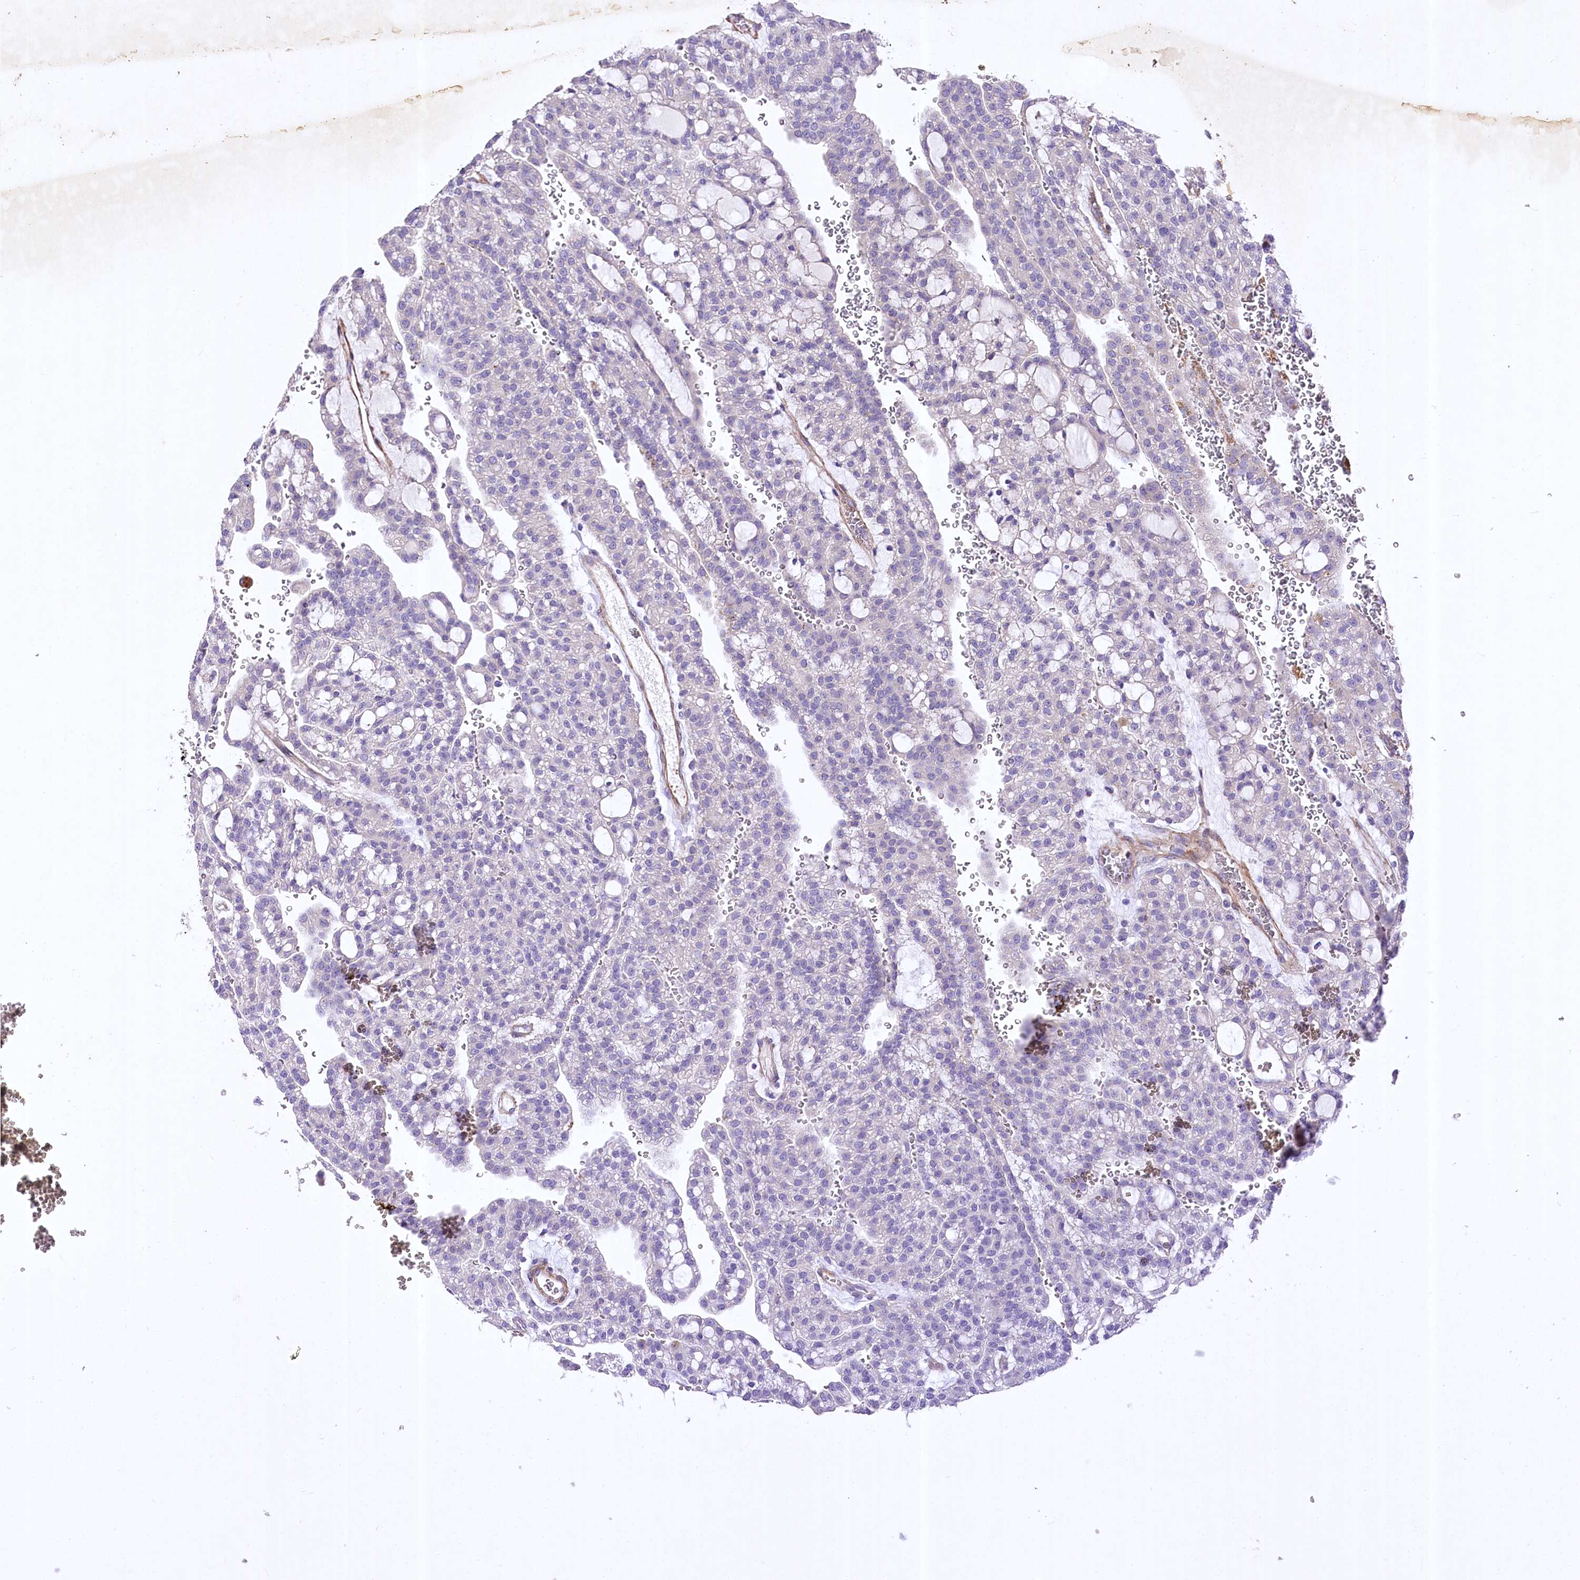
{"staining": {"intensity": "negative", "quantity": "none", "location": "none"}, "tissue": "renal cancer", "cell_type": "Tumor cells", "image_type": "cancer", "snomed": [{"axis": "morphology", "description": "Adenocarcinoma, NOS"}, {"axis": "topography", "description": "Kidney"}], "caption": "The immunohistochemistry (IHC) histopathology image has no significant positivity in tumor cells of renal cancer (adenocarcinoma) tissue.", "gene": "RDH16", "patient": {"sex": "male", "age": 63}}